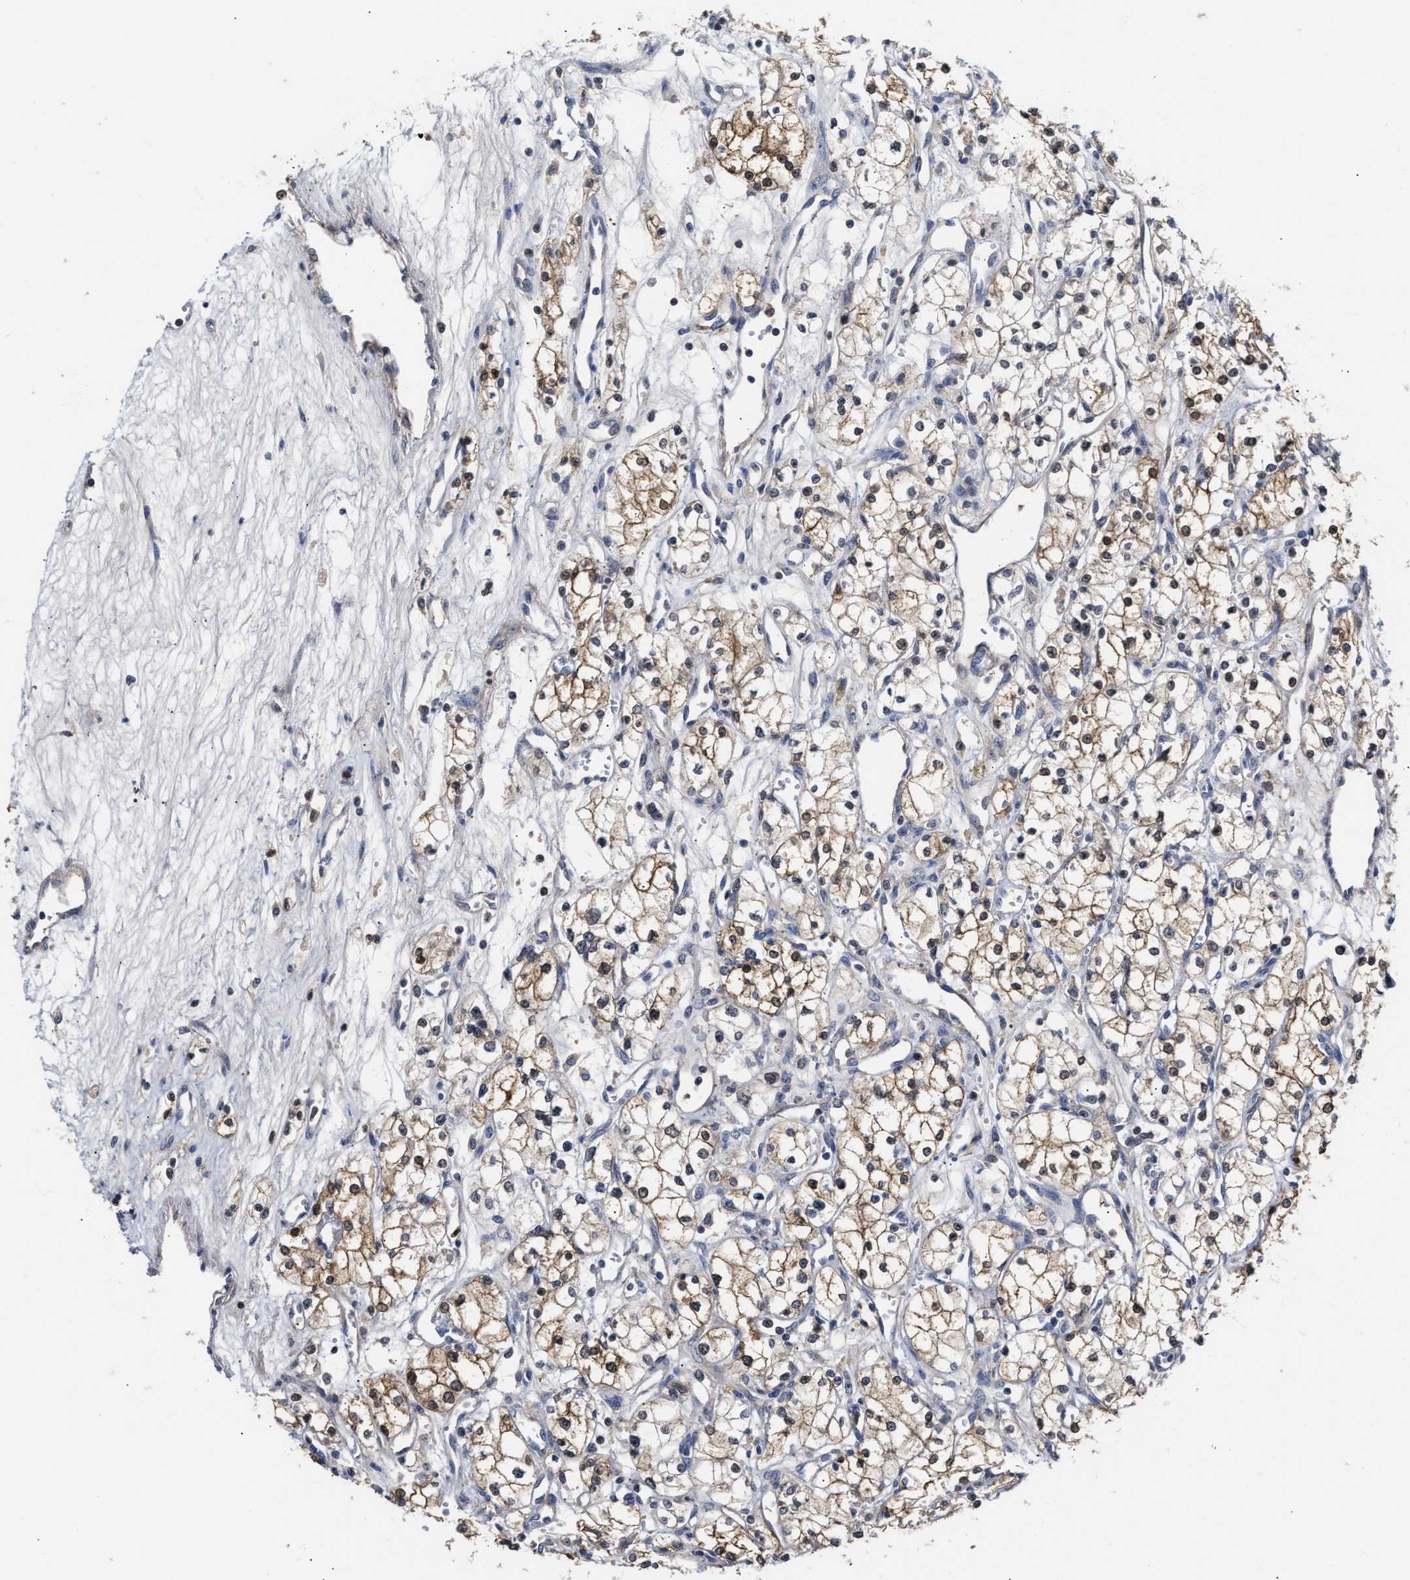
{"staining": {"intensity": "moderate", "quantity": "25%-75%", "location": "cytoplasmic/membranous"}, "tissue": "renal cancer", "cell_type": "Tumor cells", "image_type": "cancer", "snomed": [{"axis": "morphology", "description": "Adenocarcinoma, NOS"}, {"axis": "topography", "description": "Kidney"}], "caption": "This micrograph reveals immunohistochemistry staining of renal adenocarcinoma, with medium moderate cytoplasmic/membranous positivity in about 25%-75% of tumor cells.", "gene": "KLHDC1", "patient": {"sex": "male", "age": 59}}